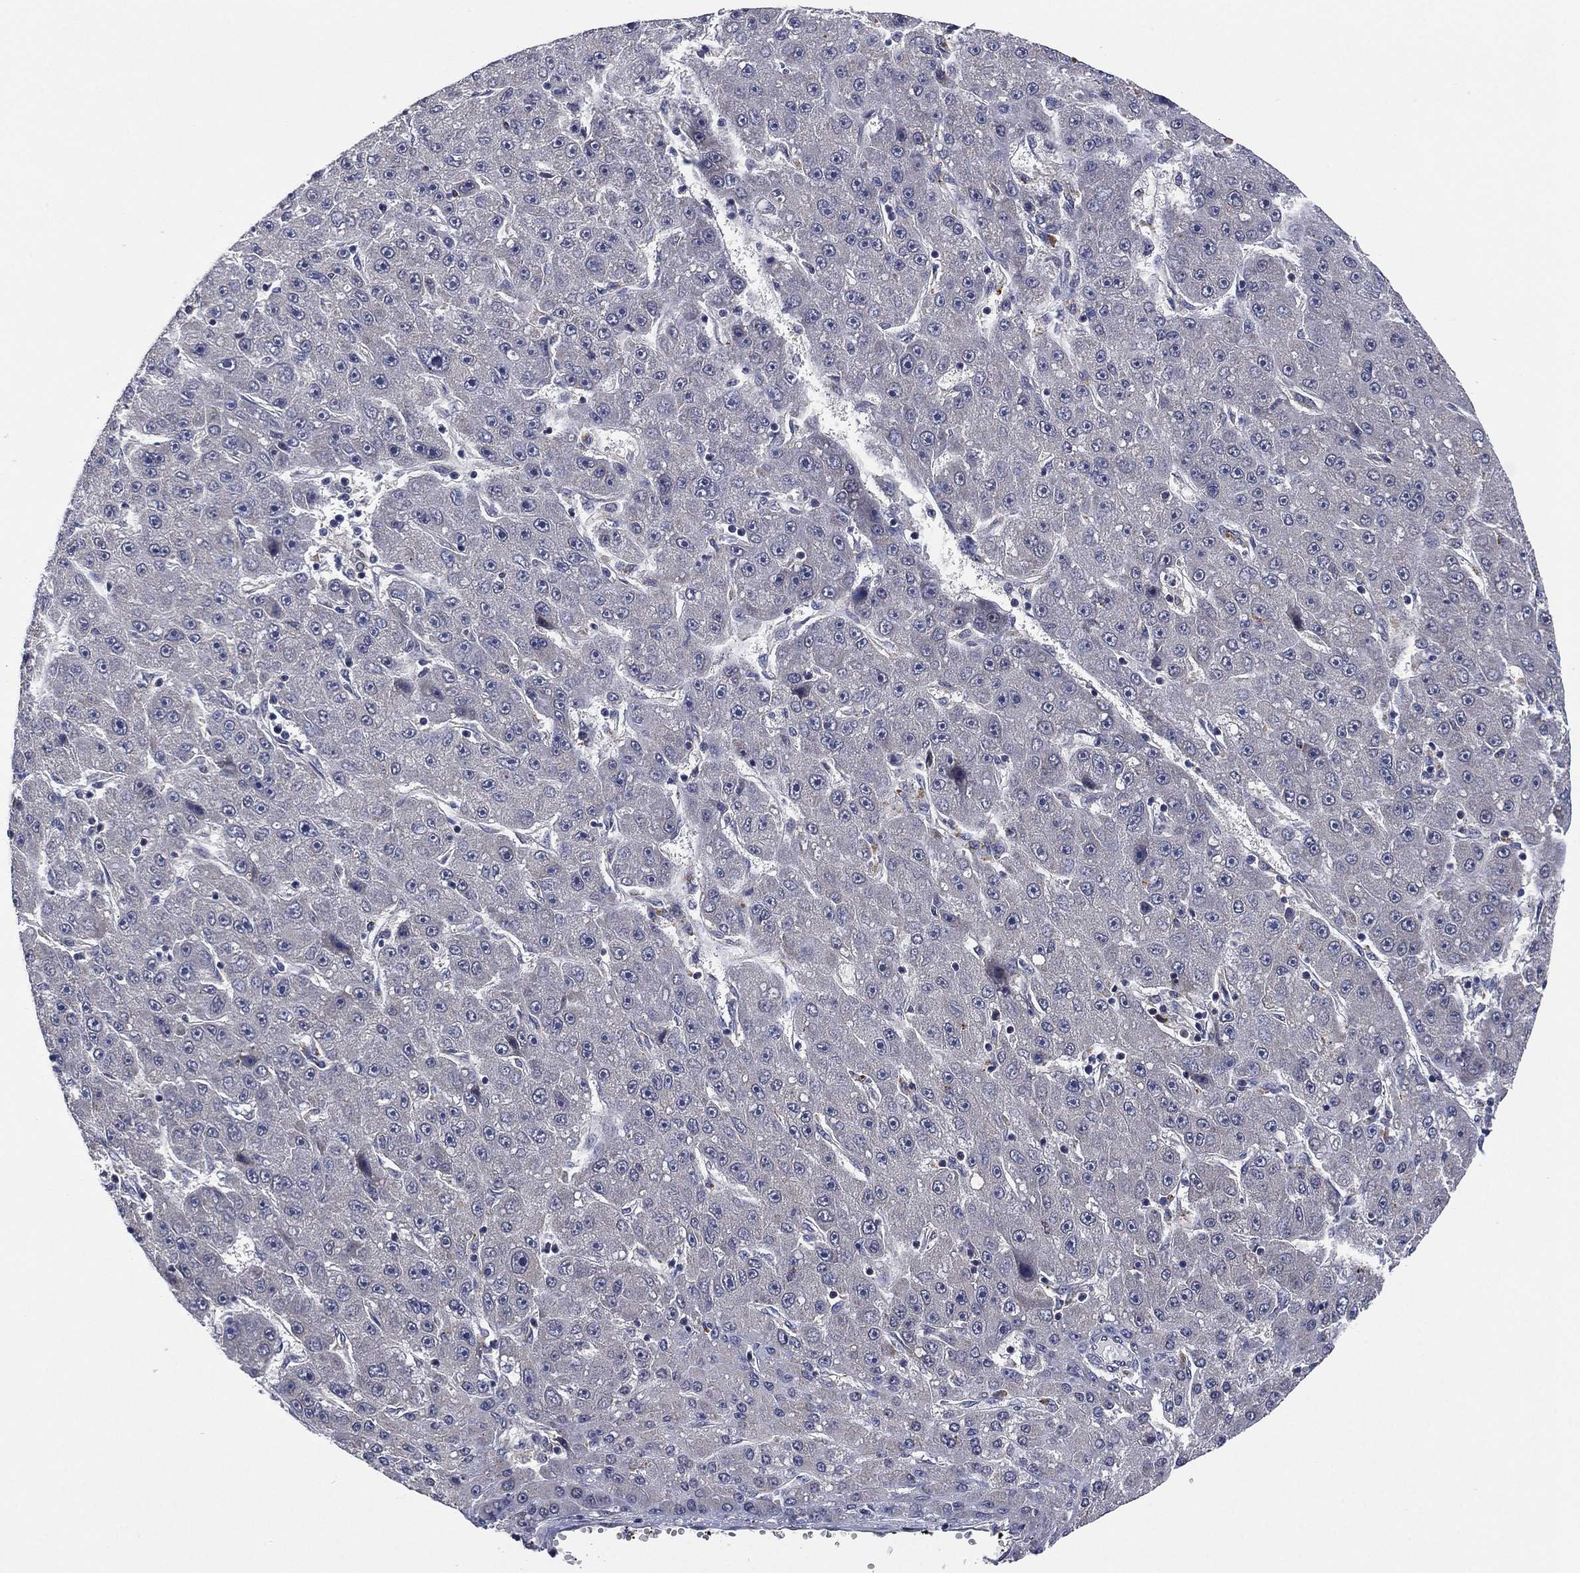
{"staining": {"intensity": "negative", "quantity": "none", "location": "none"}, "tissue": "liver cancer", "cell_type": "Tumor cells", "image_type": "cancer", "snomed": [{"axis": "morphology", "description": "Carcinoma, Hepatocellular, NOS"}, {"axis": "topography", "description": "Liver"}], "caption": "Immunohistochemistry image of liver cancer stained for a protein (brown), which displays no expression in tumor cells.", "gene": "SELENOO", "patient": {"sex": "male", "age": 67}}